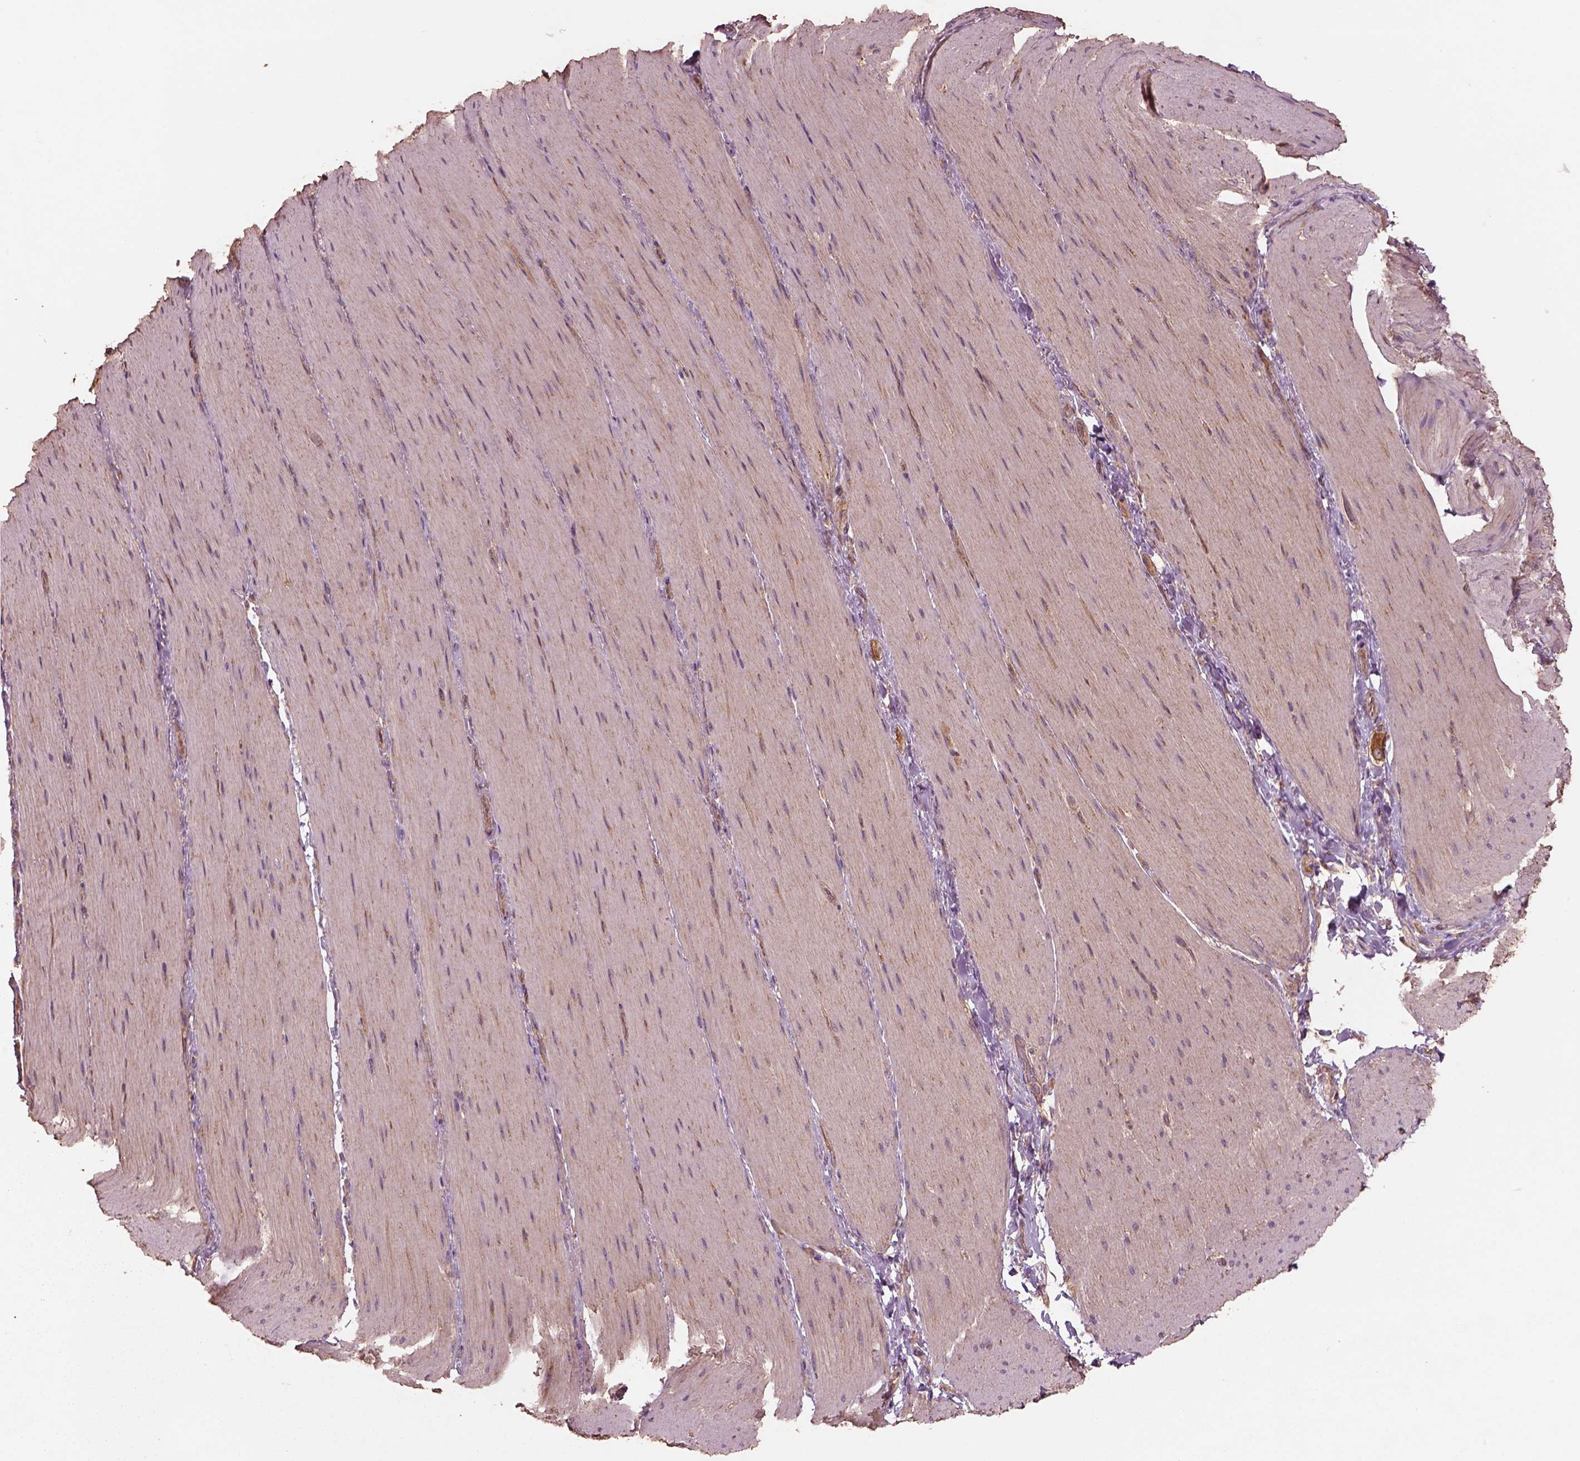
{"staining": {"intensity": "weak", "quantity": "25%-75%", "location": "cytoplasmic/membranous"}, "tissue": "smooth muscle", "cell_type": "Smooth muscle cells", "image_type": "normal", "snomed": [{"axis": "morphology", "description": "Normal tissue, NOS"}, {"axis": "topography", "description": "Smooth muscle"}, {"axis": "topography", "description": "Colon"}], "caption": "IHC staining of benign smooth muscle, which demonstrates low levels of weak cytoplasmic/membranous positivity in about 25%-75% of smooth muscle cells indicating weak cytoplasmic/membranous protein expression. The staining was performed using DAB (brown) for protein detection and nuclei were counterstained in hematoxylin (blue).", "gene": "TRADD", "patient": {"sex": "male", "age": 73}}